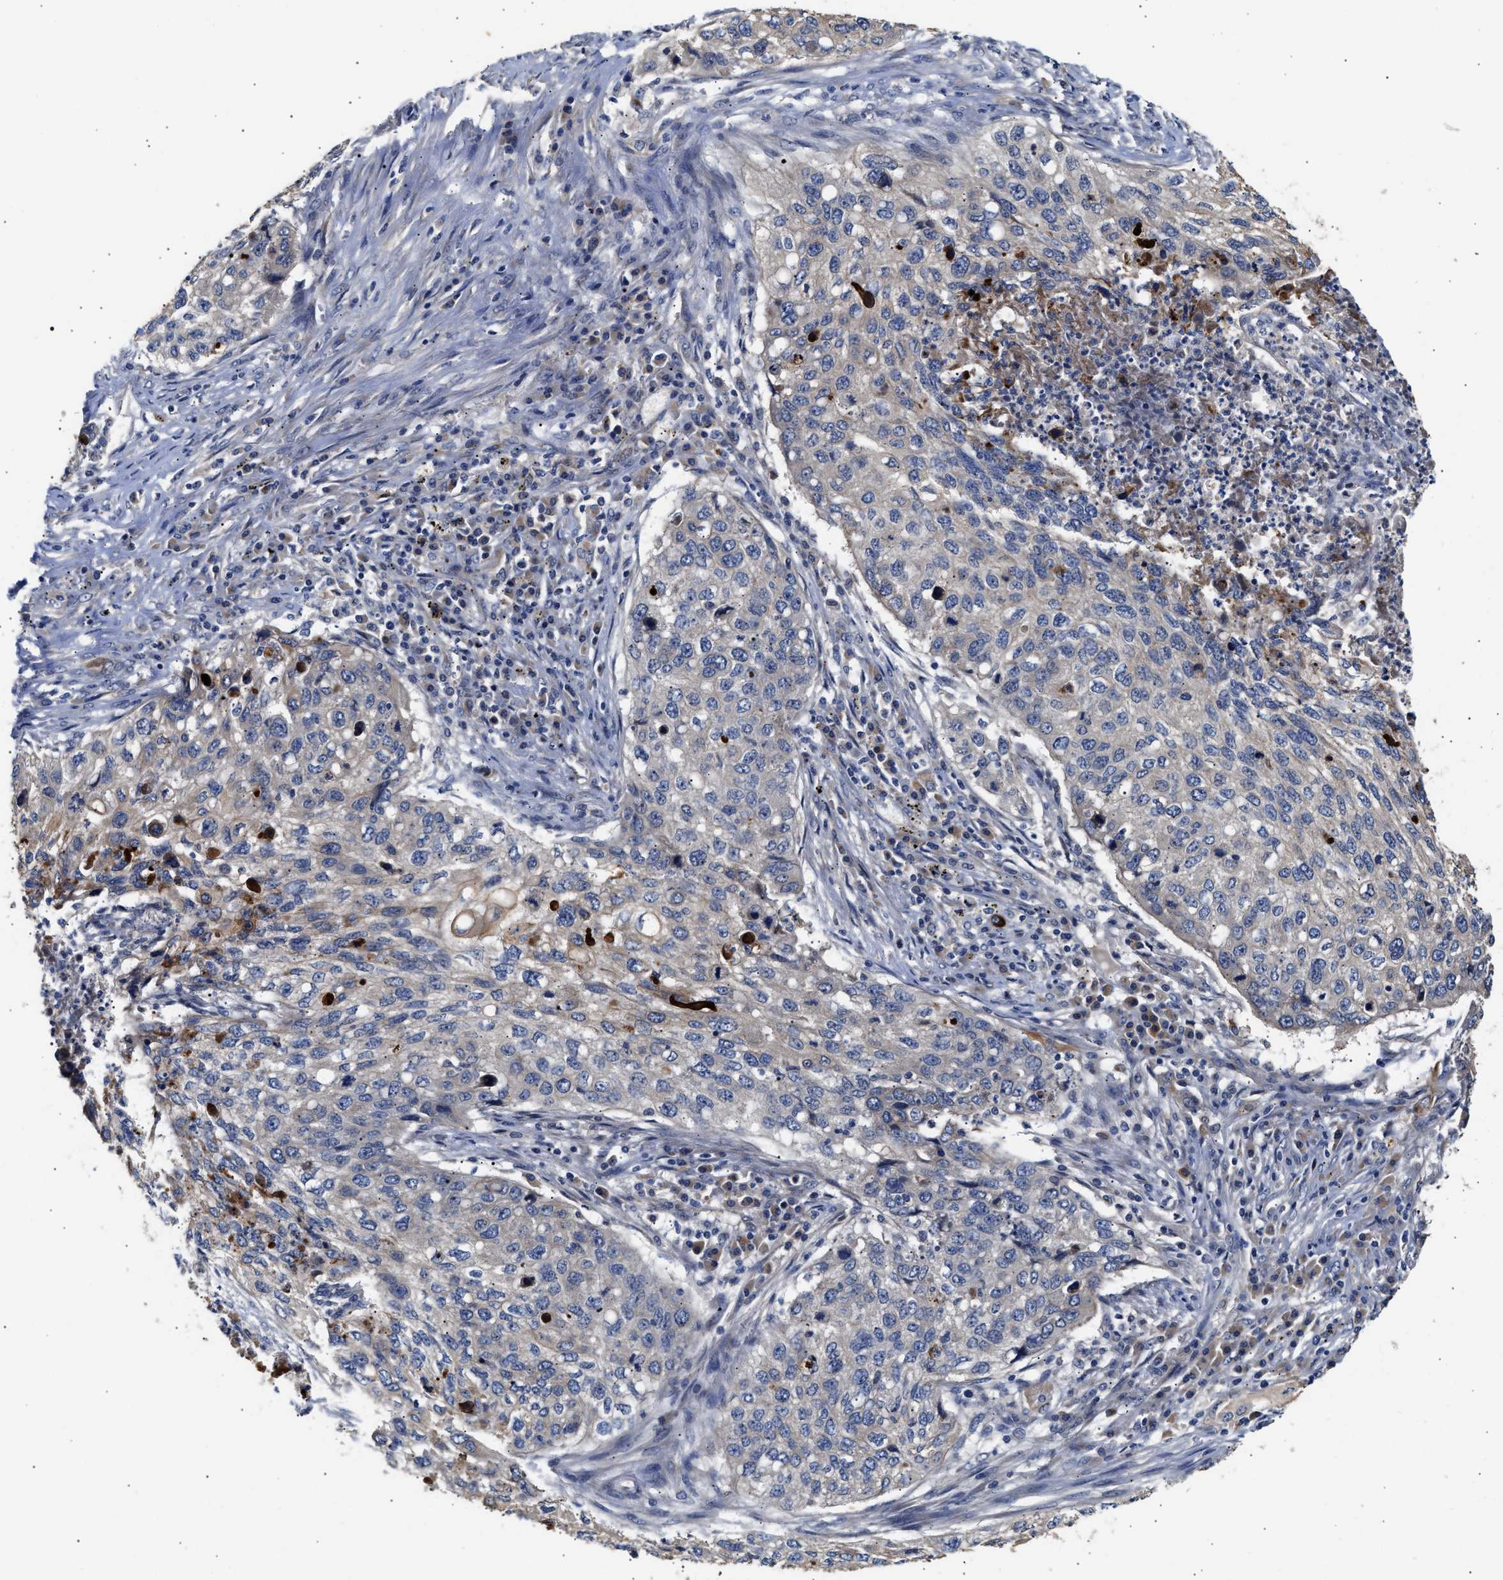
{"staining": {"intensity": "moderate", "quantity": "<25%", "location": "cytoplasmic/membranous"}, "tissue": "lung cancer", "cell_type": "Tumor cells", "image_type": "cancer", "snomed": [{"axis": "morphology", "description": "Squamous cell carcinoma, NOS"}, {"axis": "topography", "description": "Lung"}], "caption": "Lung cancer stained with a protein marker demonstrates moderate staining in tumor cells.", "gene": "CCDC146", "patient": {"sex": "female", "age": 63}}